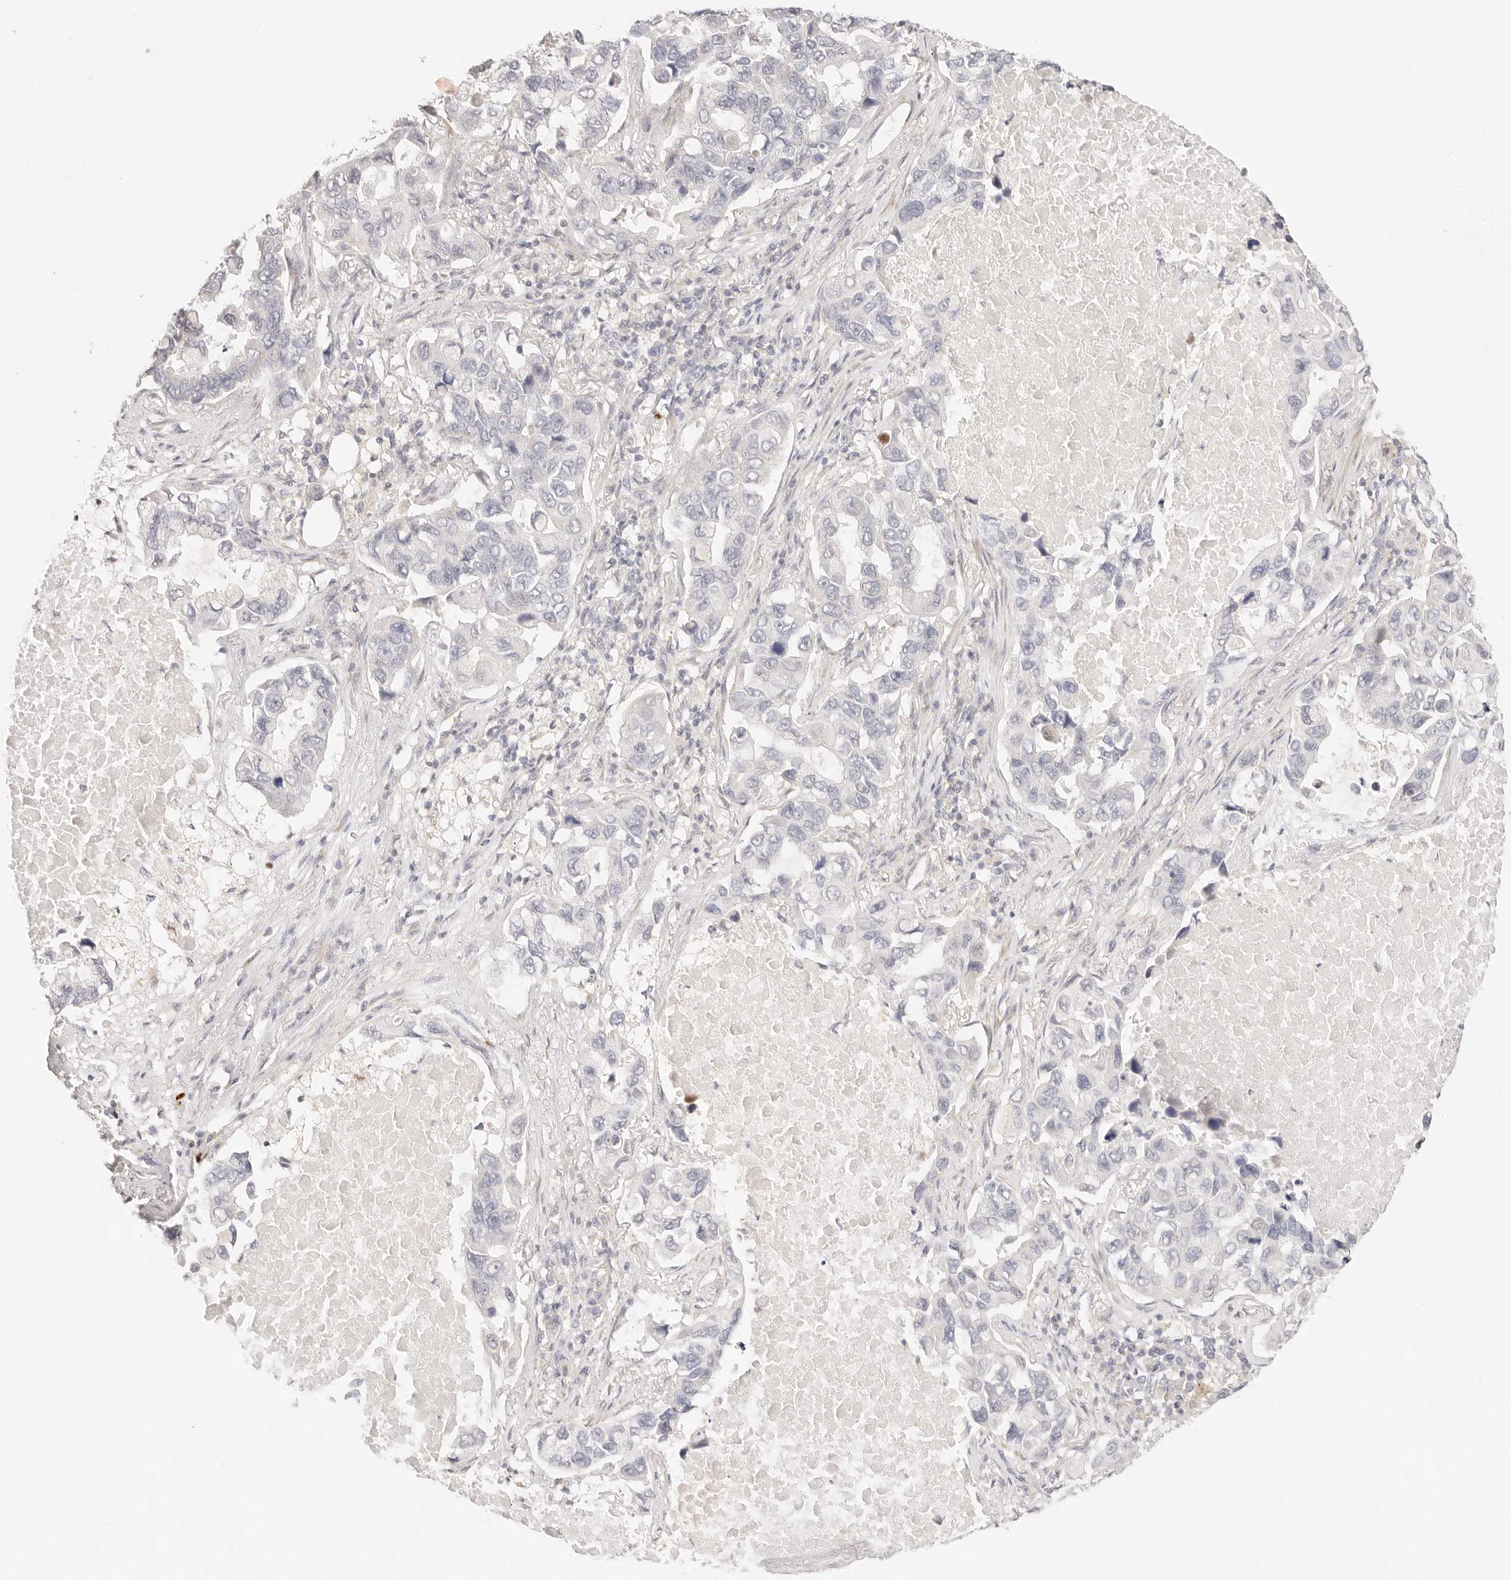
{"staining": {"intensity": "negative", "quantity": "none", "location": "none"}, "tissue": "lung cancer", "cell_type": "Tumor cells", "image_type": "cancer", "snomed": [{"axis": "morphology", "description": "Adenocarcinoma, NOS"}, {"axis": "topography", "description": "Lung"}], "caption": "Immunohistochemistry (IHC) of lung cancer exhibits no staining in tumor cells.", "gene": "GPR156", "patient": {"sex": "male", "age": 64}}